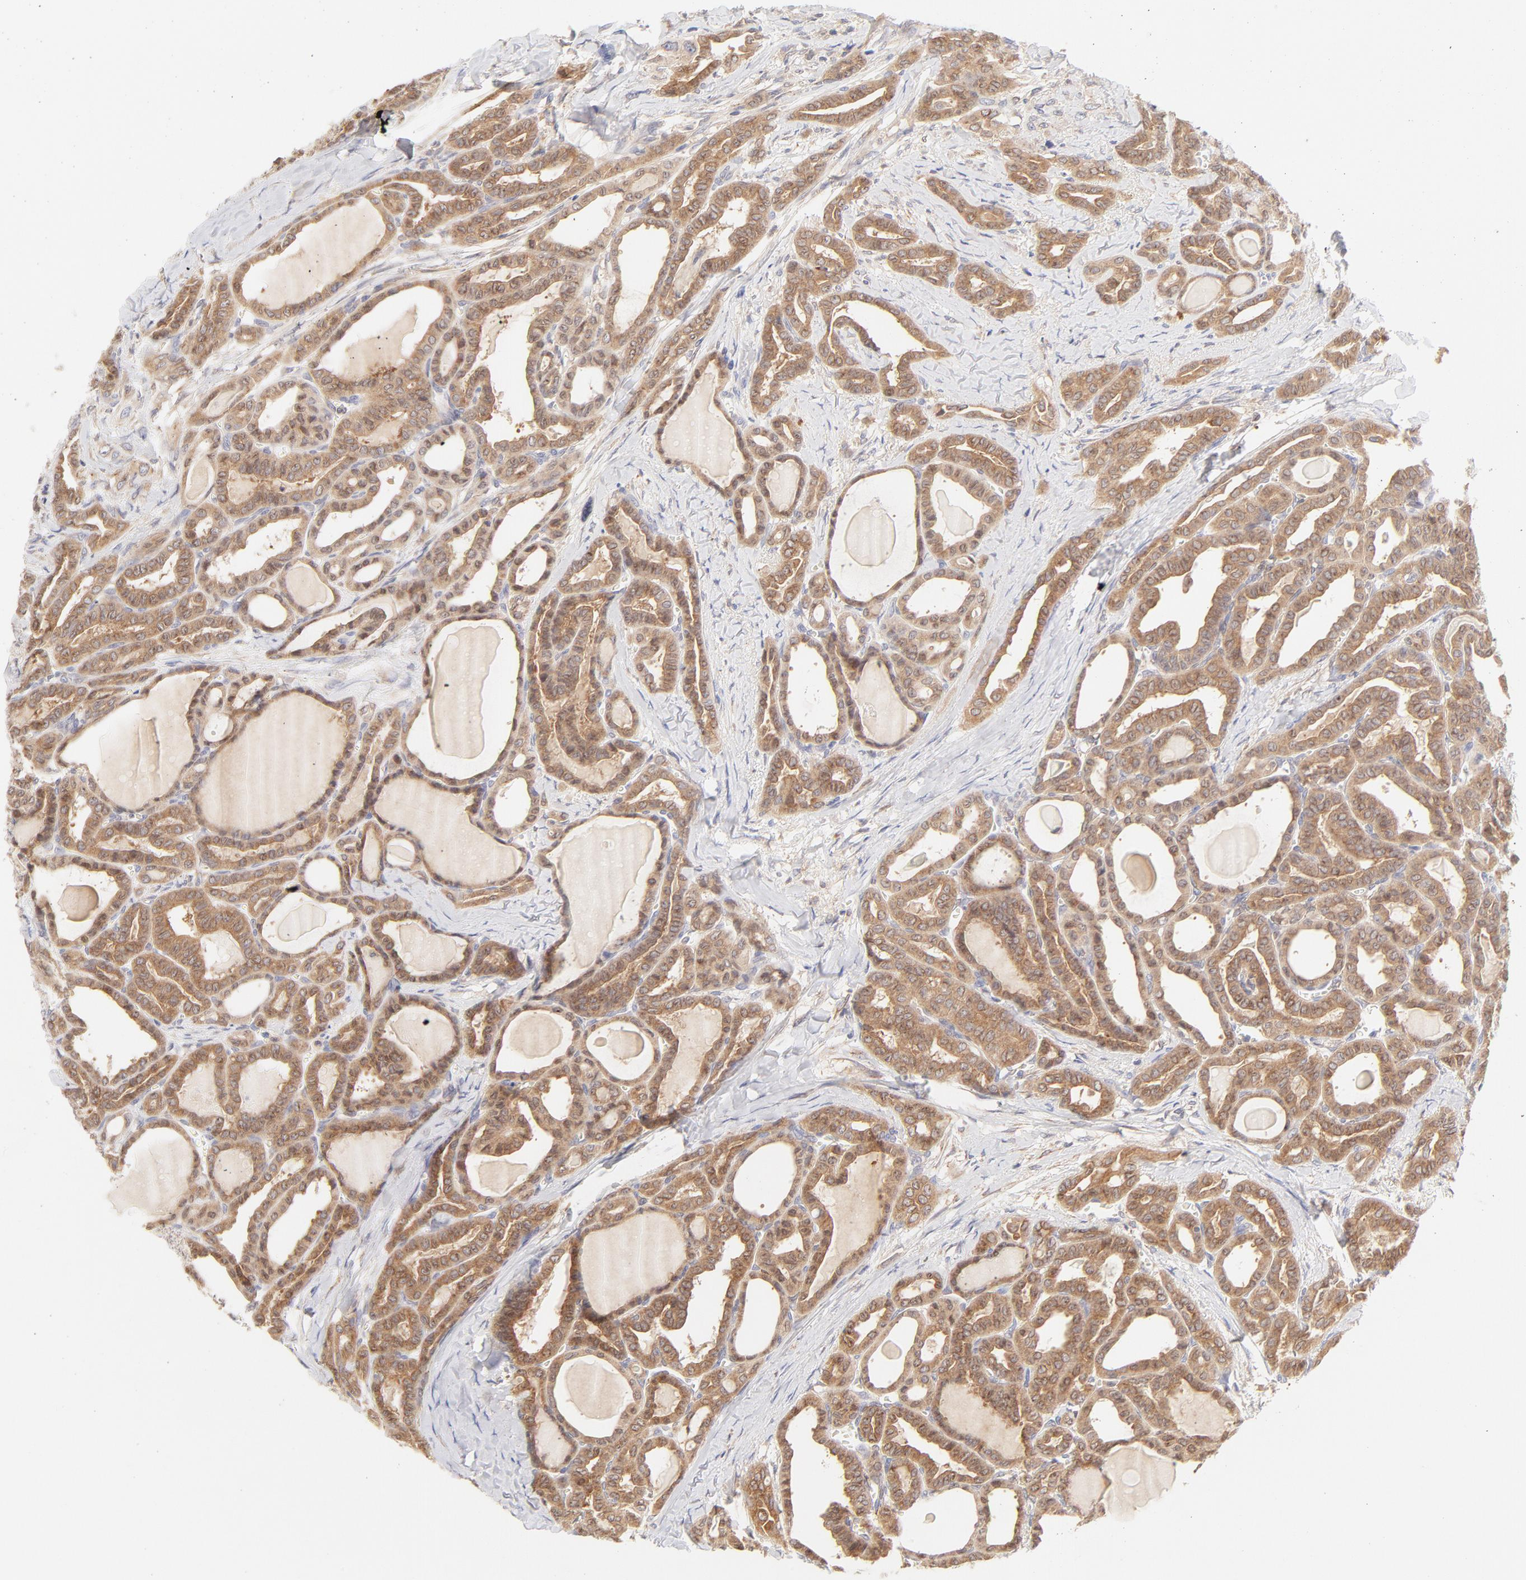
{"staining": {"intensity": "moderate", "quantity": ">75%", "location": "cytoplasmic/membranous"}, "tissue": "thyroid cancer", "cell_type": "Tumor cells", "image_type": "cancer", "snomed": [{"axis": "morphology", "description": "Carcinoma, NOS"}, {"axis": "topography", "description": "Thyroid gland"}], "caption": "Immunohistochemistry (IHC) (DAB) staining of thyroid cancer (carcinoma) reveals moderate cytoplasmic/membranous protein positivity in approximately >75% of tumor cells. The protein of interest is shown in brown color, while the nuclei are stained blue.", "gene": "RPS6KA1", "patient": {"sex": "female", "age": 91}}